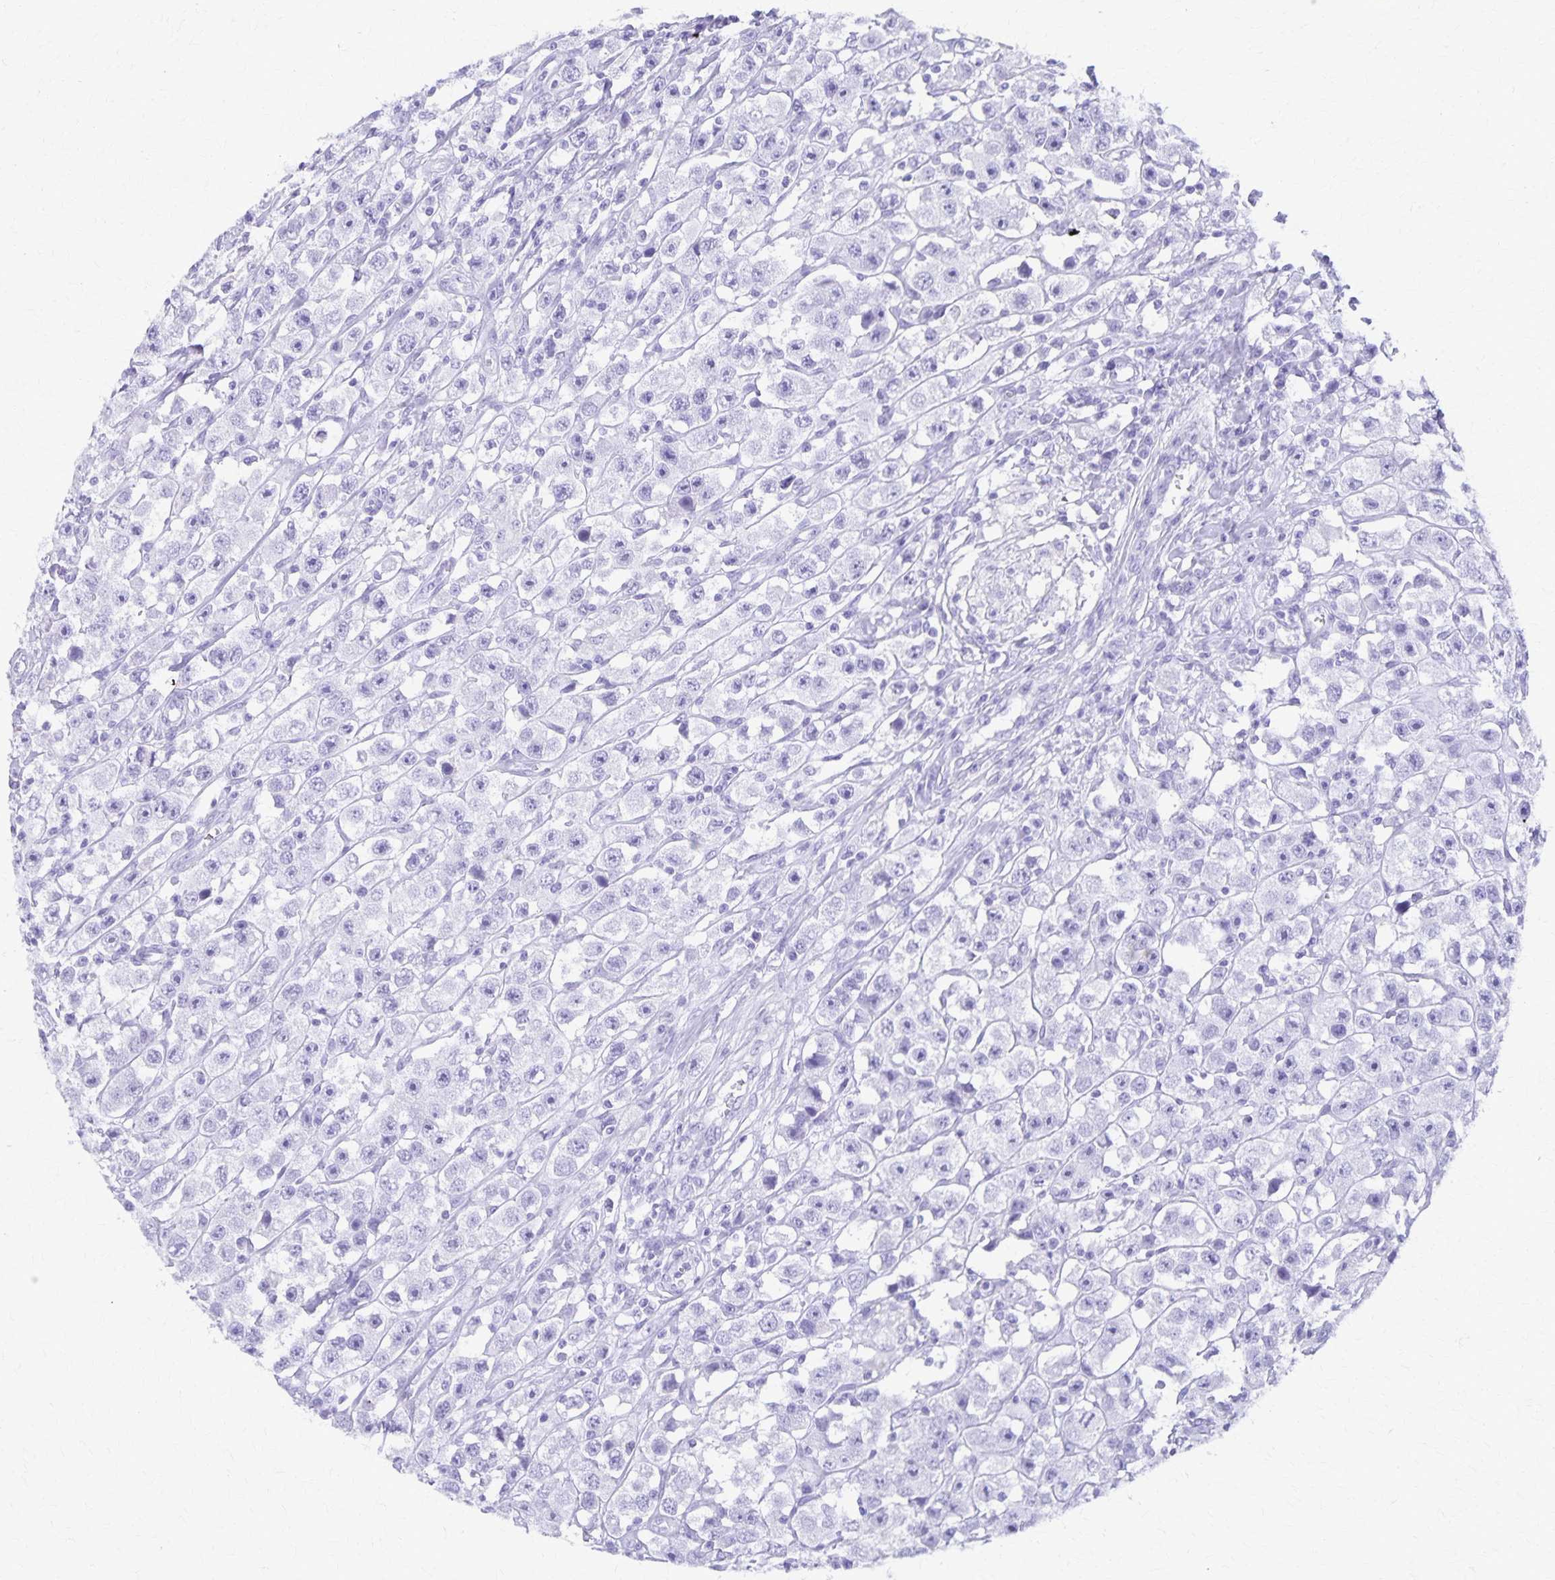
{"staining": {"intensity": "negative", "quantity": "none", "location": "none"}, "tissue": "testis cancer", "cell_type": "Tumor cells", "image_type": "cancer", "snomed": [{"axis": "morphology", "description": "Seminoma, NOS"}, {"axis": "topography", "description": "Testis"}], "caption": "A high-resolution photomicrograph shows immunohistochemistry staining of testis cancer, which reveals no significant positivity in tumor cells.", "gene": "DEFA5", "patient": {"sex": "male", "age": 45}}